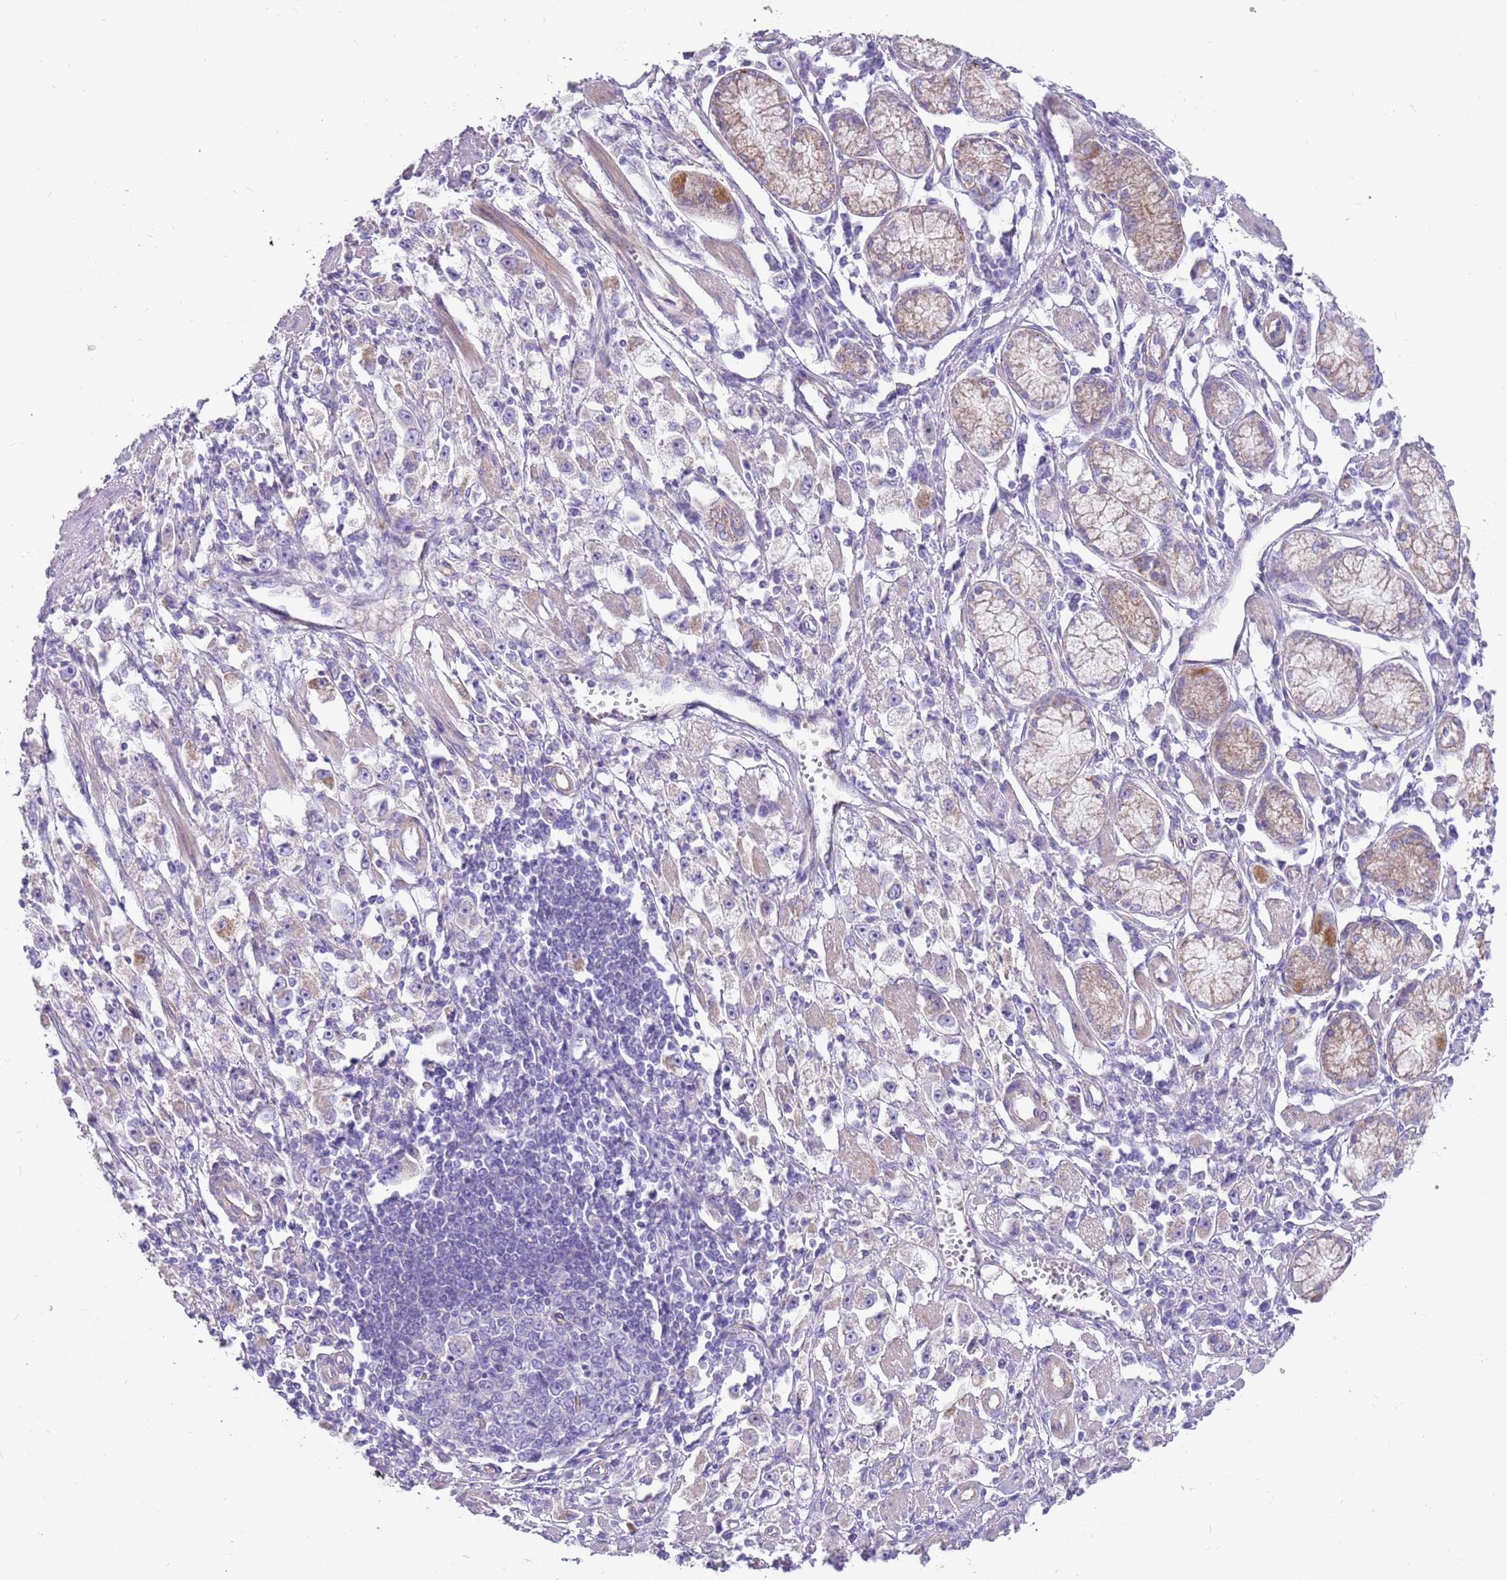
{"staining": {"intensity": "negative", "quantity": "none", "location": "none"}, "tissue": "stomach cancer", "cell_type": "Tumor cells", "image_type": "cancer", "snomed": [{"axis": "morphology", "description": "Adenocarcinoma, NOS"}, {"axis": "topography", "description": "Stomach"}], "caption": "IHC of human adenocarcinoma (stomach) reveals no expression in tumor cells.", "gene": "SERINC3", "patient": {"sex": "female", "age": 59}}